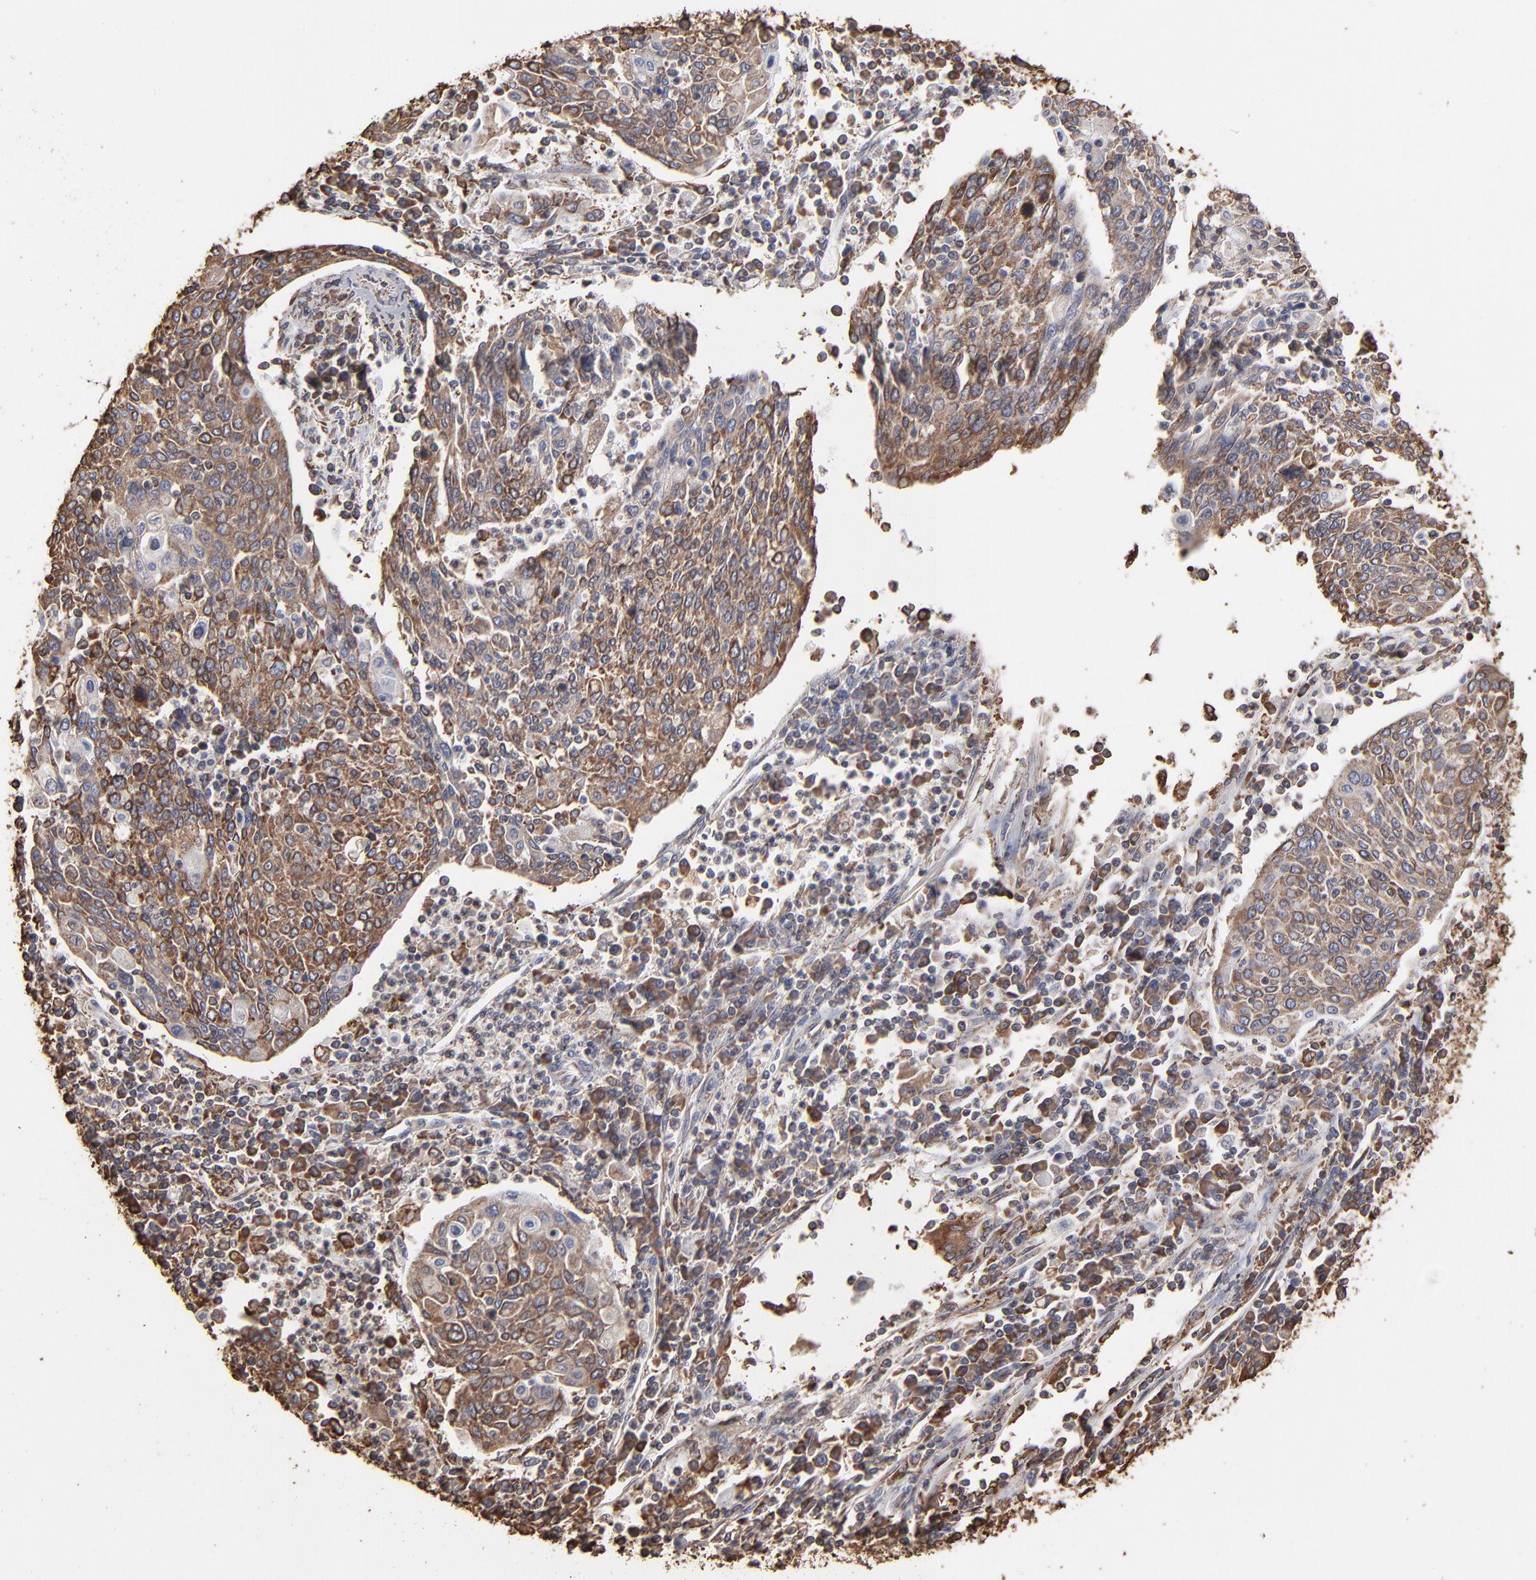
{"staining": {"intensity": "weak", "quantity": "25%-75%", "location": "cytoplasmic/membranous"}, "tissue": "cervical cancer", "cell_type": "Tumor cells", "image_type": "cancer", "snomed": [{"axis": "morphology", "description": "Squamous cell carcinoma, NOS"}, {"axis": "topography", "description": "Cervix"}], "caption": "Human cervical cancer (squamous cell carcinoma) stained with a brown dye reveals weak cytoplasmic/membranous positive staining in approximately 25%-75% of tumor cells.", "gene": "PDIA3", "patient": {"sex": "female", "age": 40}}